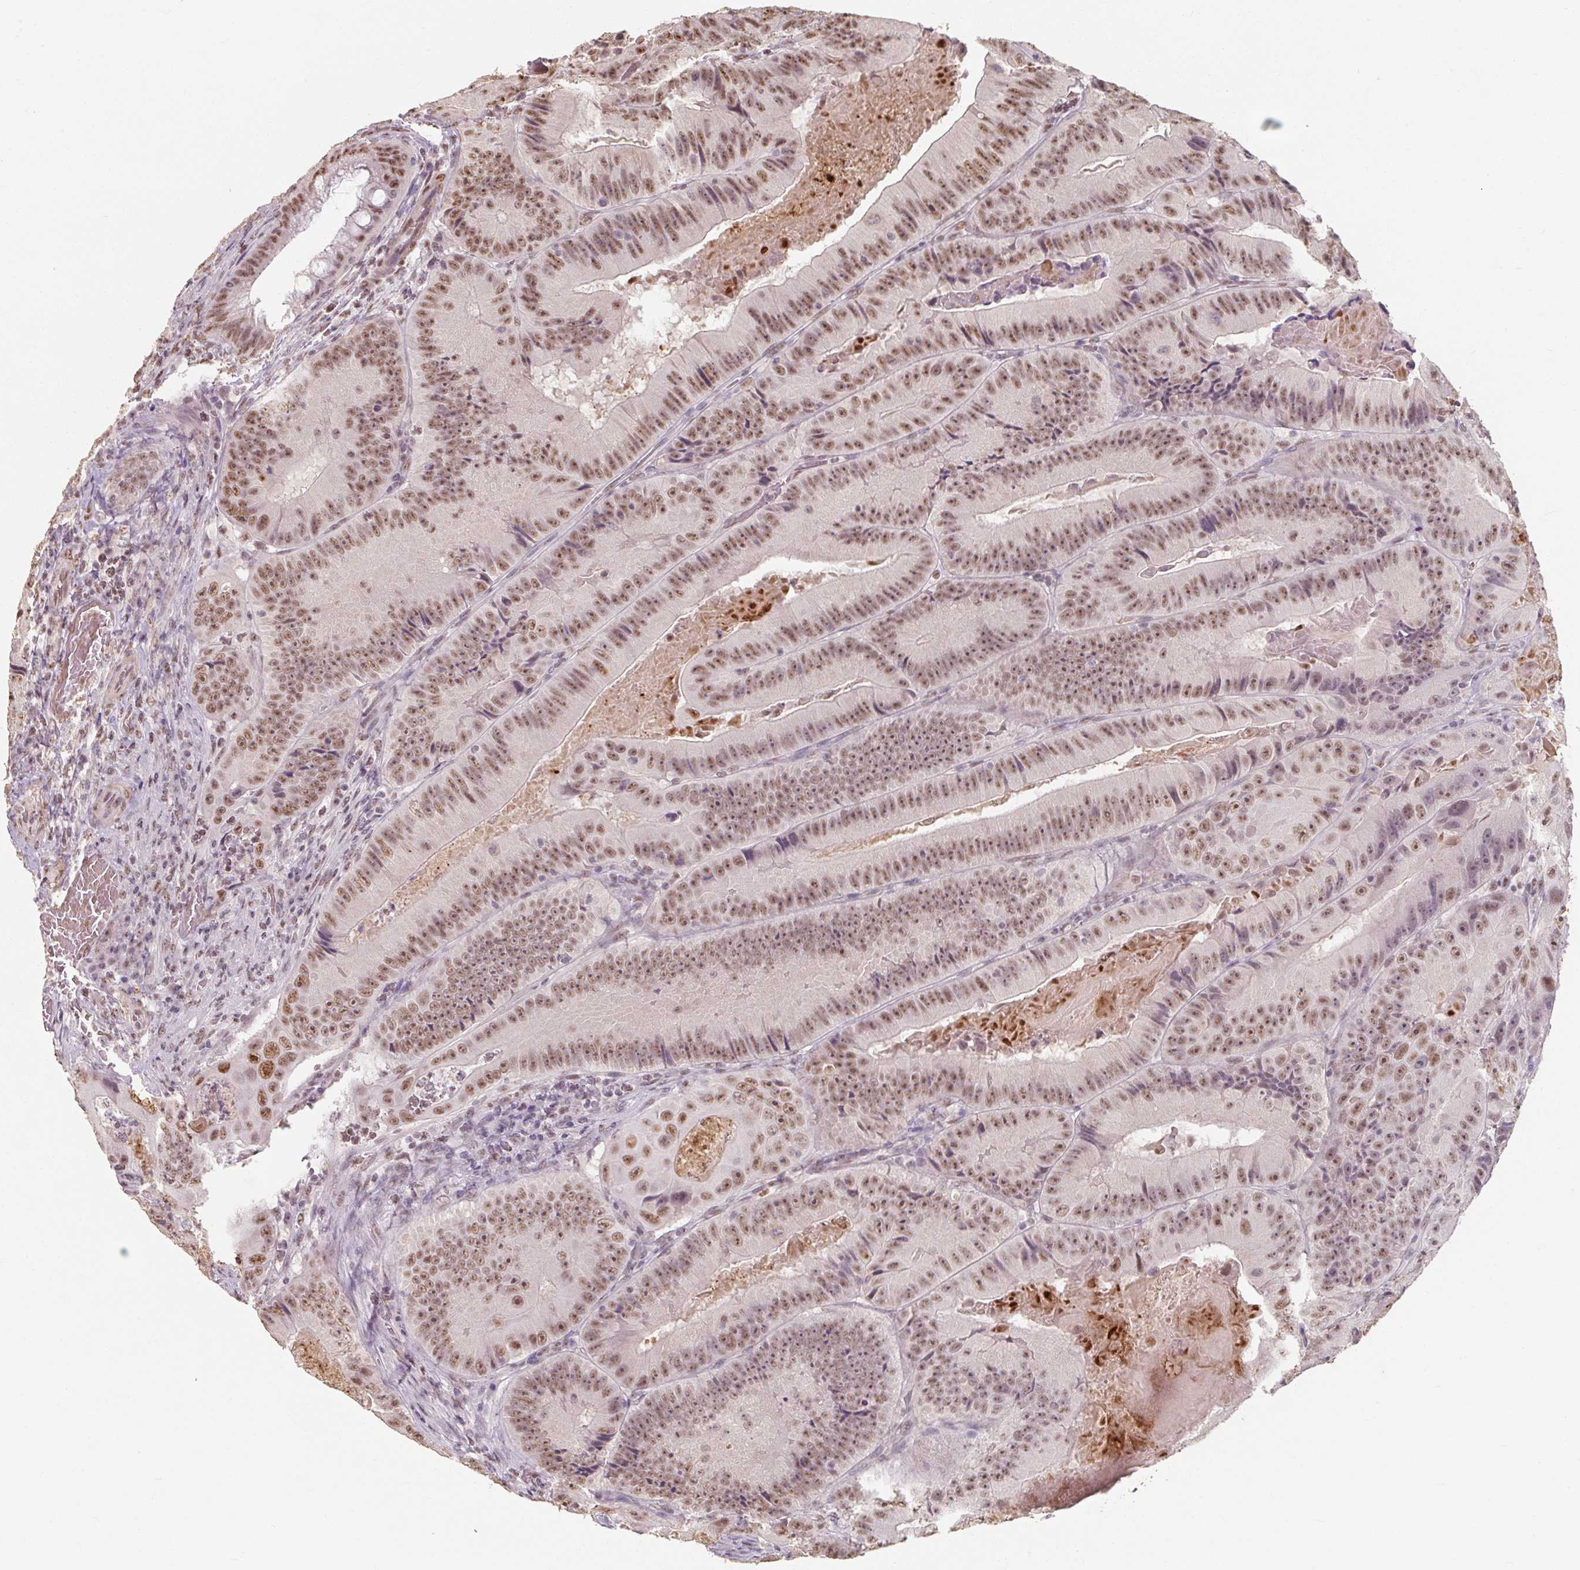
{"staining": {"intensity": "moderate", "quantity": ">75%", "location": "nuclear"}, "tissue": "colorectal cancer", "cell_type": "Tumor cells", "image_type": "cancer", "snomed": [{"axis": "morphology", "description": "Adenocarcinoma, NOS"}, {"axis": "topography", "description": "Colon"}], "caption": "Immunohistochemistry histopathology image of neoplastic tissue: colorectal adenocarcinoma stained using immunohistochemistry (IHC) reveals medium levels of moderate protein expression localized specifically in the nuclear of tumor cells, appearing as a nuclear brown color.", "gene": "ZFTRAF1", "patient": {"sex": "female", "age": 86}}